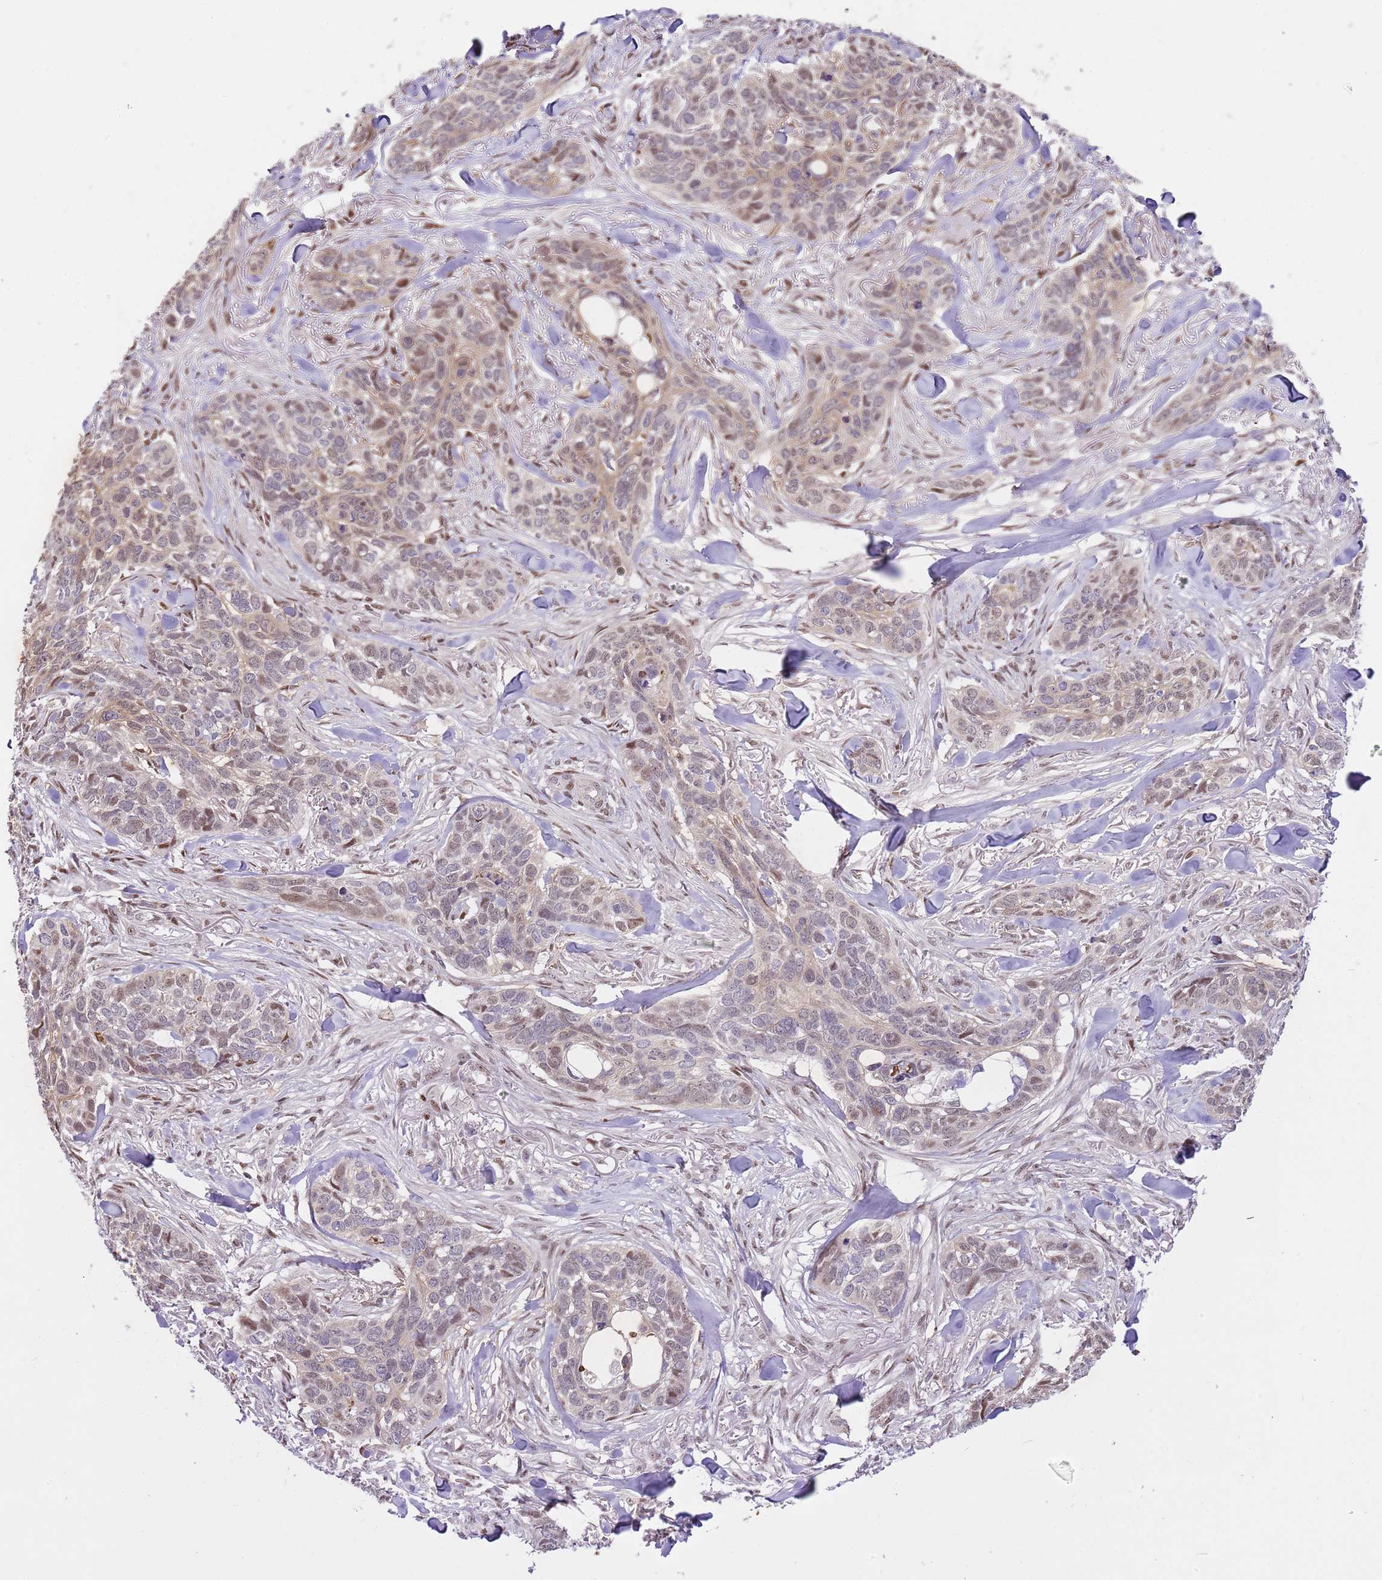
{"staining": {"intensity": "weak", "quantity": "25%-75%", "location": "cytoplasmic/membranous,nuclear"}, "tissue": "skin cancer", "cell_type": "Tumor cells", "image_type": "cancer", "snomed": [{"axis": "morphology", "description": "Basal cell carcinoma"}, {"axis": "topography", "description": "Skin"}], "caption": "Skin cancer (basal cell carcinoma) tissue shows weak cytoplasmic/membranous and nuclear positivity in about 25%-75% of tumor cells, visualized by immunohistochemistry. Immunohistochemistry (ihc) stains the protein of interest in brown and the nuclei are stained blue.", "gene": "RFK", "patient": {"sex": "male", "age": 86}}